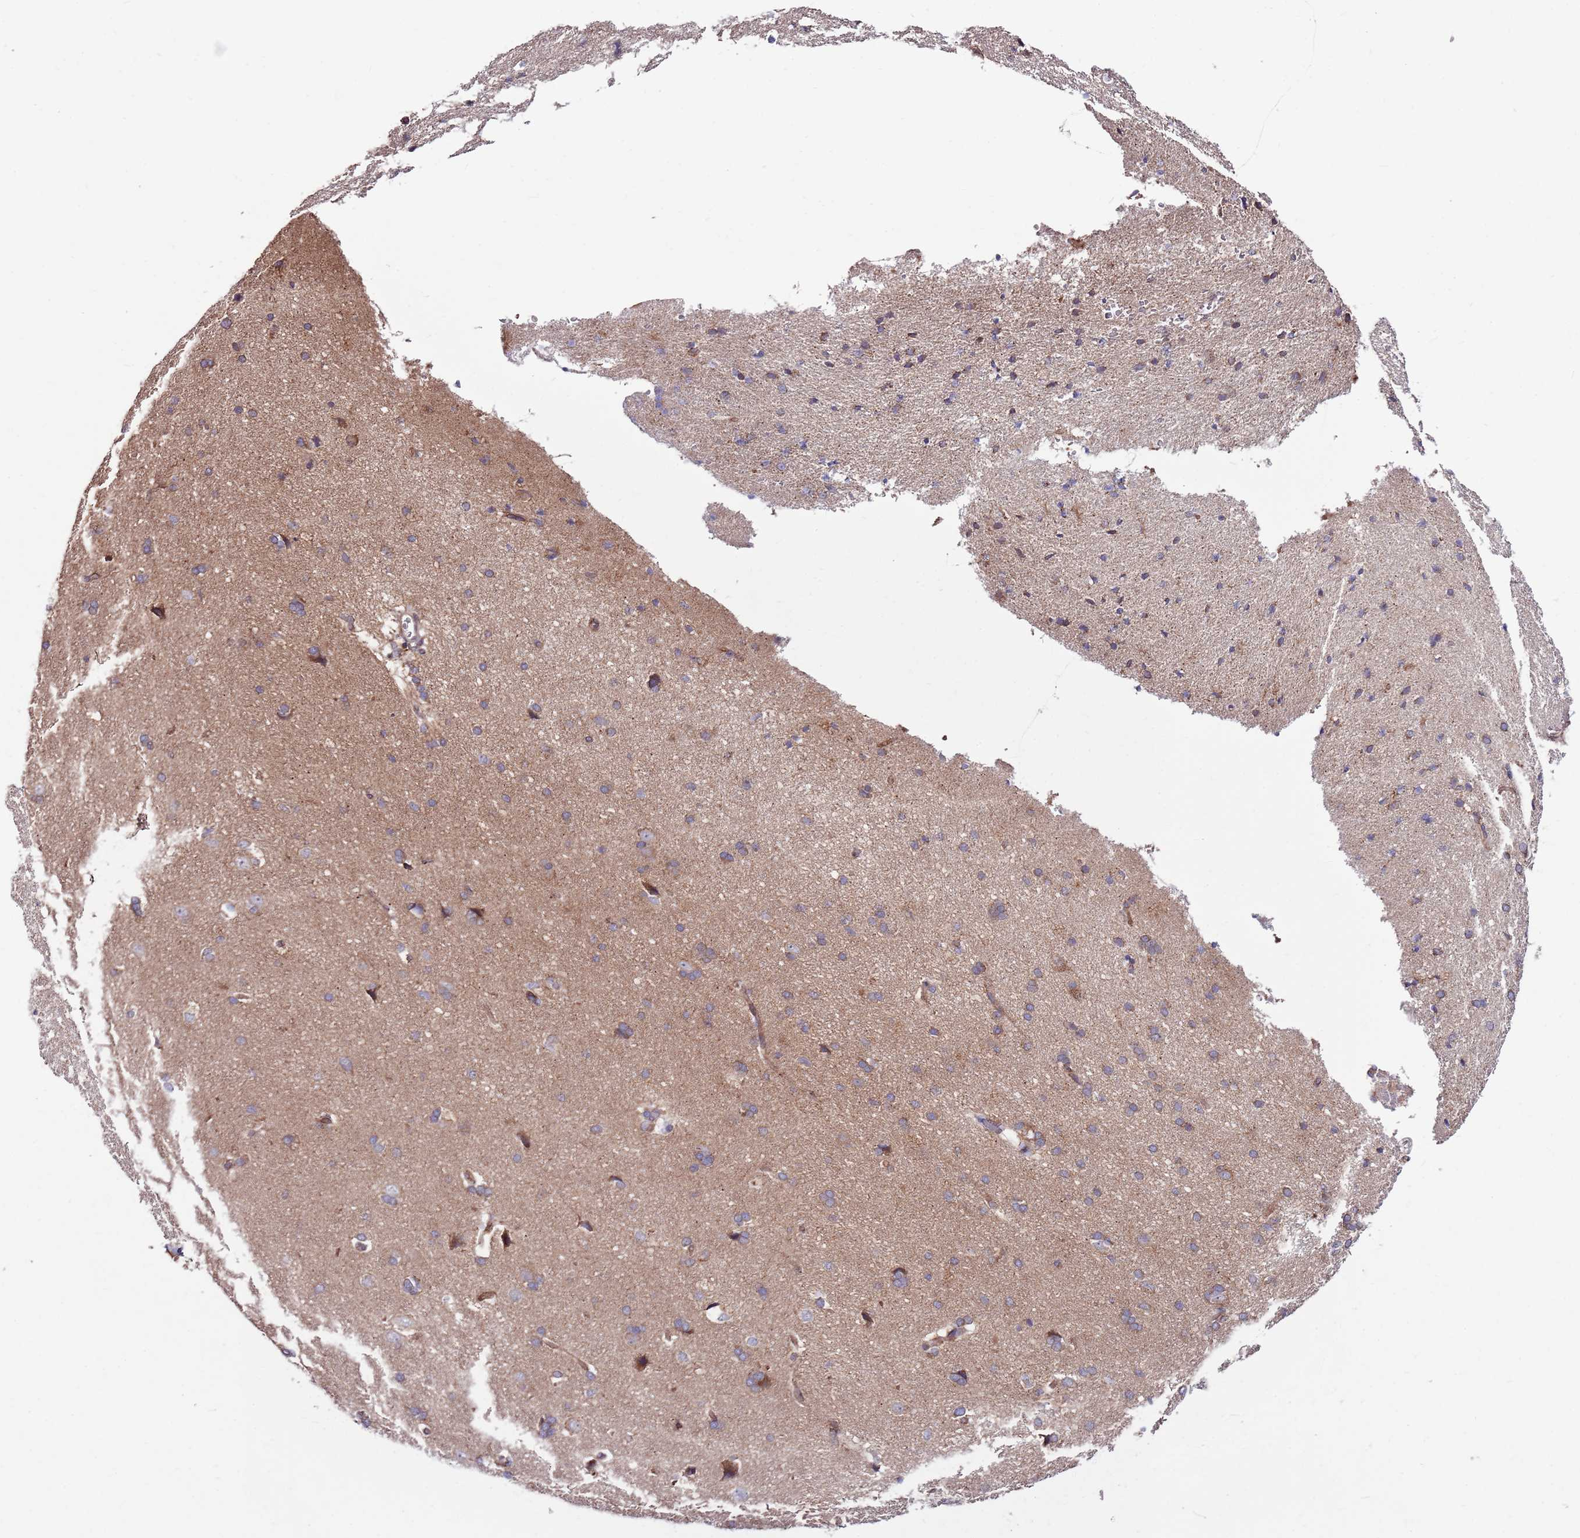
{"staining": {"intensity": "moderate", "quantity": "<25%", "location": "cytoplasmic/membranous"}, "tissue": "cerebral cortex", "cell_type": "Endothelial cells", "image_type": "normal", "snomed": [{"axis": "morphology", "description": "Normal tissue, NOS"}, {"axis": "topography", "description": "Cerebral cortex"}], "caption": "Immunohistochemistry (DAB) staining of normal human cerebral cortex demonstrates moderate cytoplasmic/membranous protein expression in approximately <25% of endothelial cells.", "gene": "SMG1", "patient": {"sex": "male", "age": 62}}